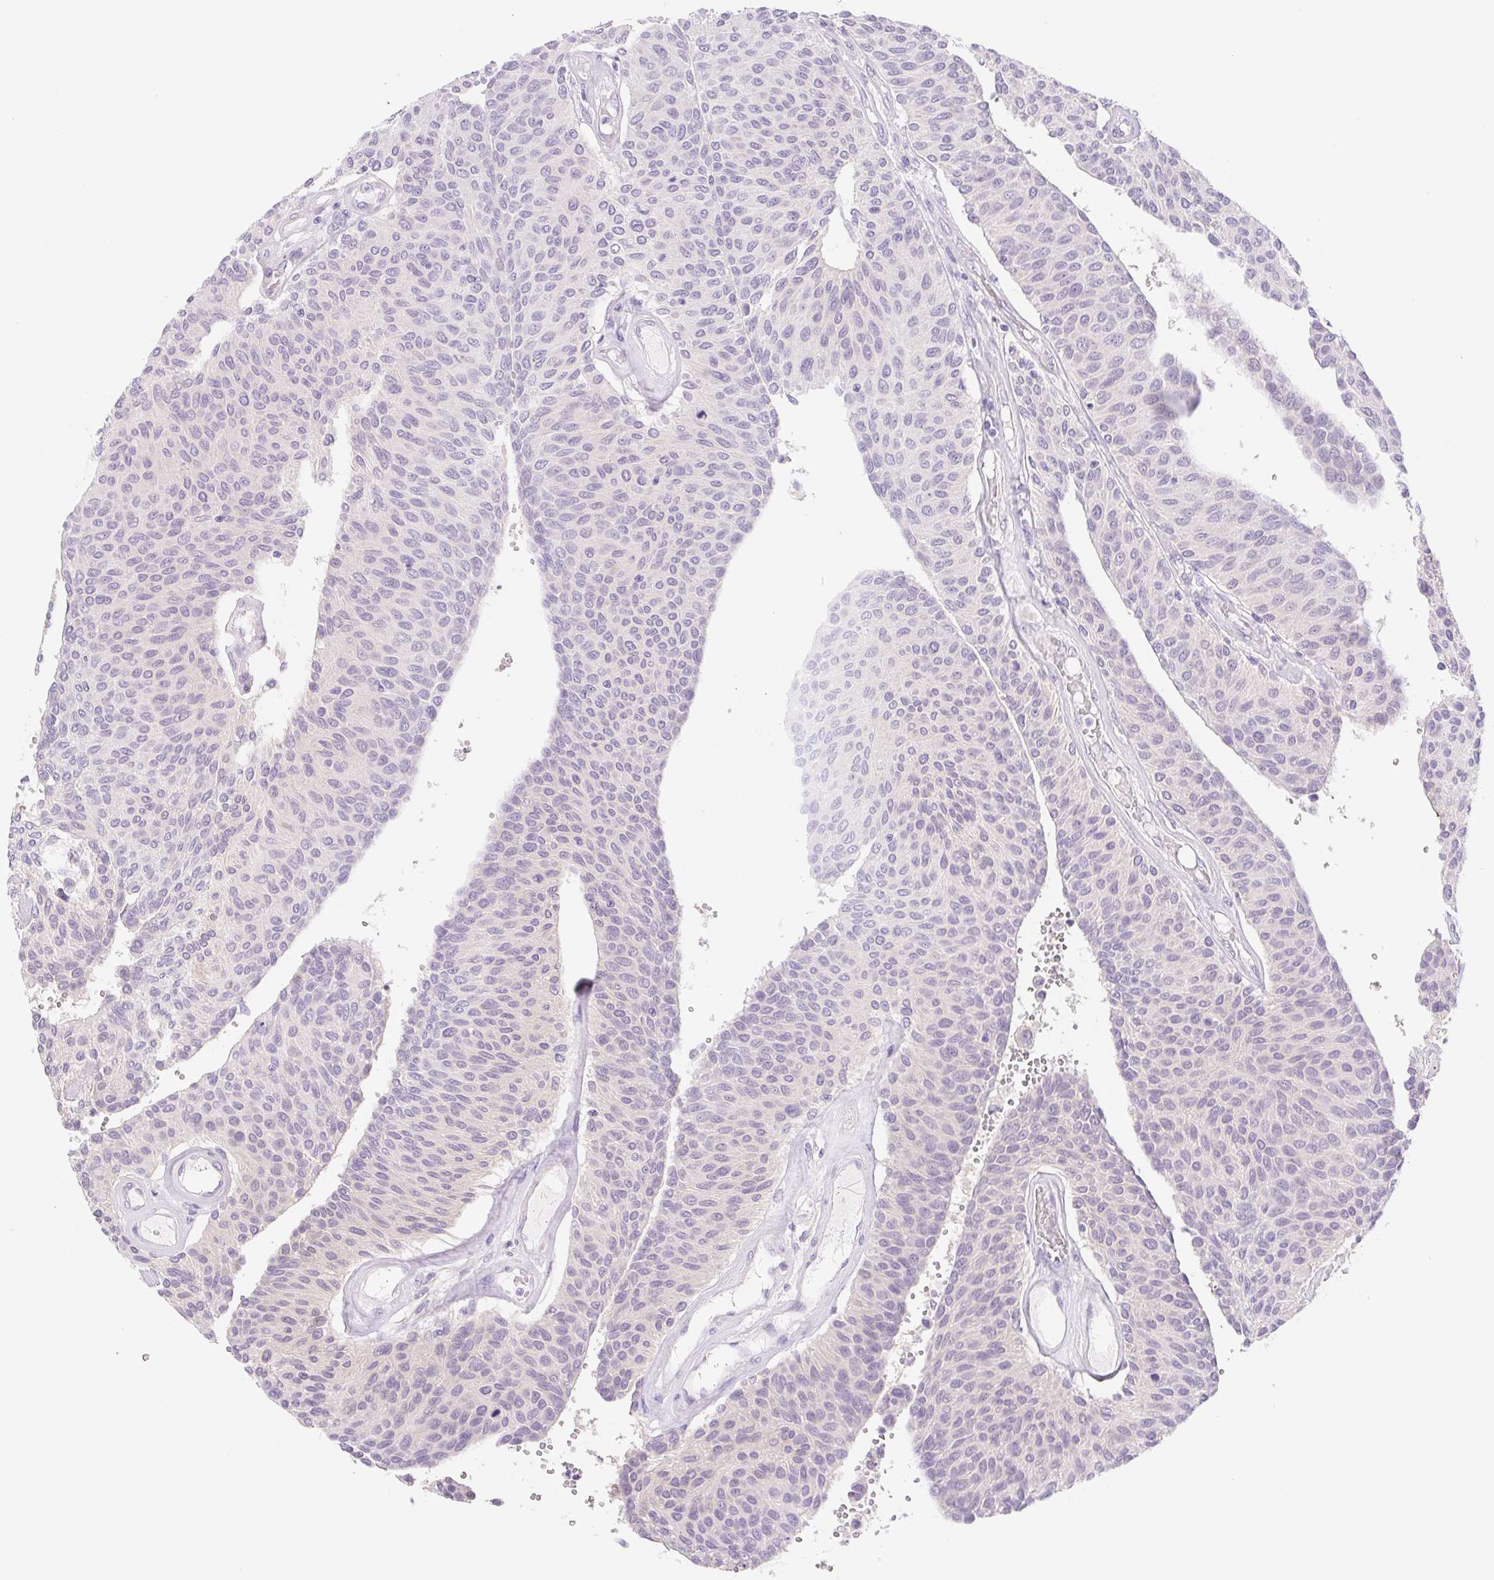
{"staining": {"intensity": "negative", "quantity": "none", "location": "none"}, "tissue": "urothelial cancer", "cell_type": "Tumor cells", "image_type": "cancer", "snomed": [{"axis": "morphology", "description": "Urothelial carcinoma, NOS"}, {"axis": "topography", "description": "Urinary bladder"}], "caption": "Immunohistochemical staining of urothelial cancer reveals no significant staining in tumor cells. Brightfield microscopy of immunohistochemistry (IHC) stained with DAB (brown) and hematoxylin (blue), captured at high magnification.", "gene": "DYNC2LI1", "patient": {"sex": "male", "age": 55}}